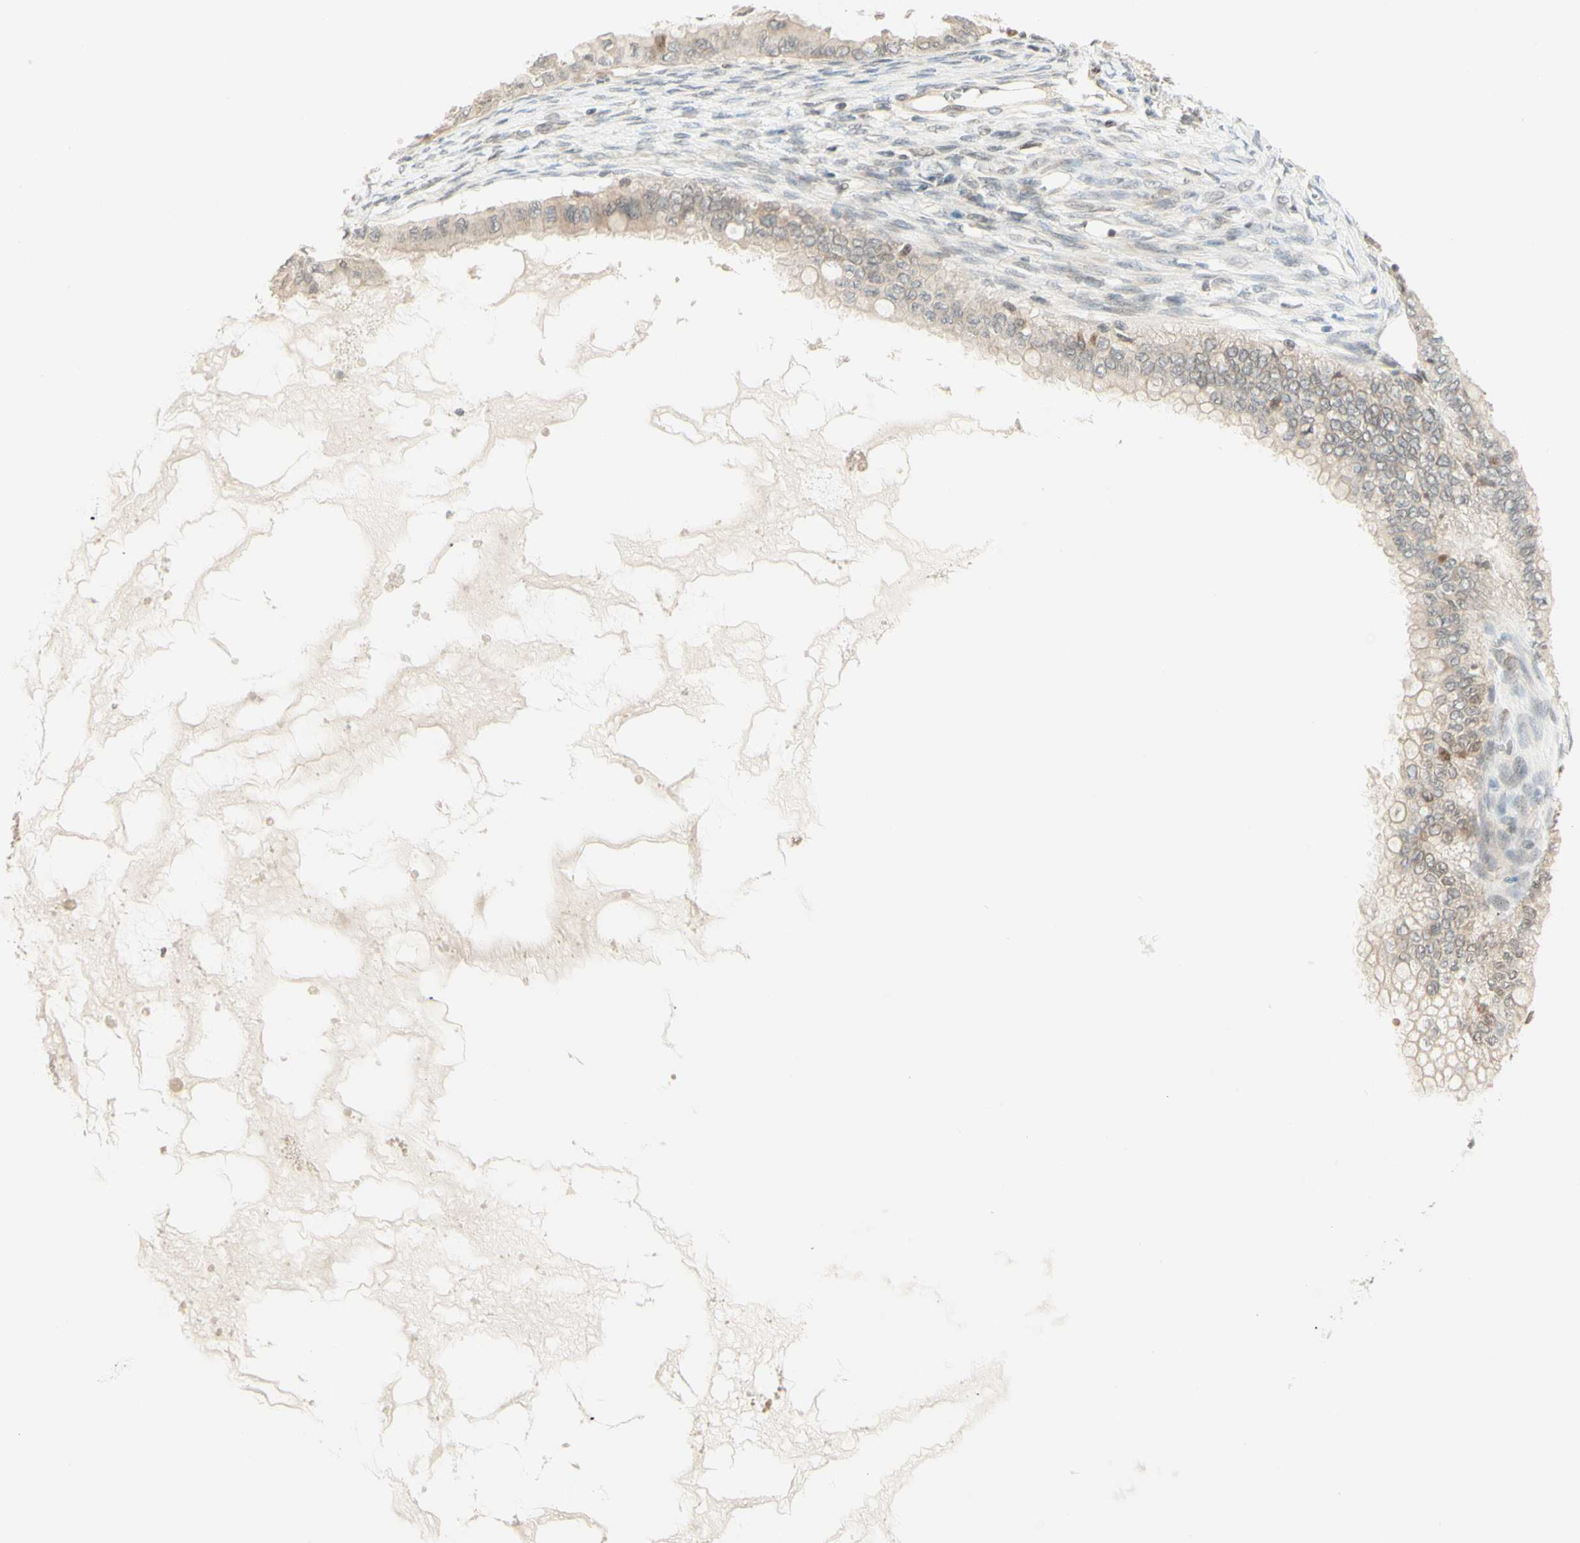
{"staining": {"intensity": "weak", "quantity": ">75%", "location": "cytoplasmic/membranous"}, "tissue": "ovarian cancer", "cell_type": "Tumor cells", "image_type": "cancer", "snomed": [{"axis": "morphology", "description": "Cystadenocarcinoma, mucinous, NOS"}, {"axis": "topography", "description": "Ovary"}], "caption": "Mucinous cystadenocarcinoma (ovarian) stained for a protein (brown) exhibits weak cytoplasmic/membranous positive positivity in approximately >75% of tumor cells.", "gene": "ZW10", "patient": {"sex": "female", "age": 80}}